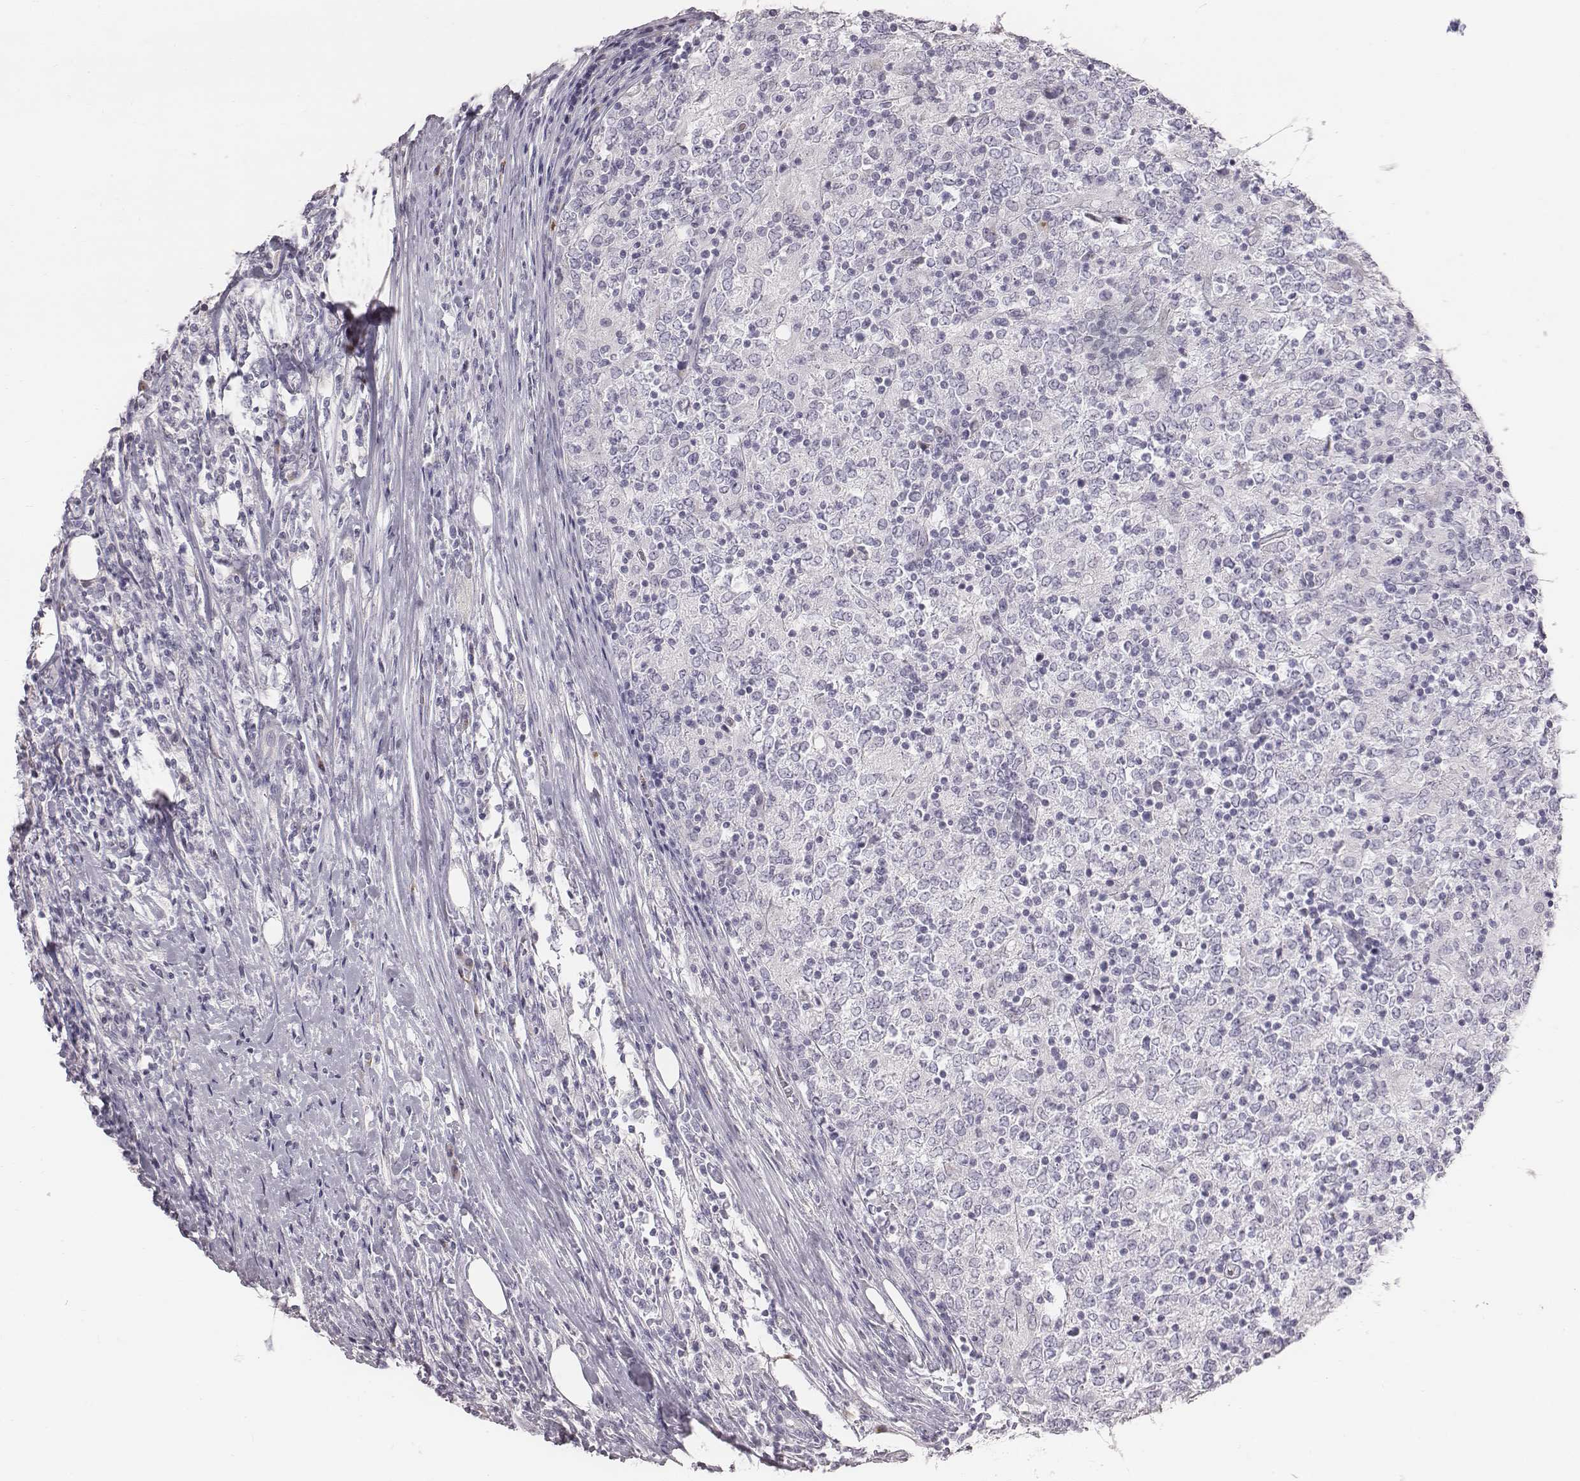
{"staining": {"intensity": "negative", "quantity": "none", "location": "none"}, "tissue": "lymphoma", "cell_type": "Tumor cells", "image_type": "cancer", "snomed": [{"axis": "morphology", "description": "Malignant lymphoma, non-Hodgkin's type, High grade"}, {"axis": "topography", "description": "Lymph node"}], "caption": "IHC of human lymphoma shows no positivity in tumor cells. (DAB (3,3'-diaminobenzidine) immunohistochemistry (IHC), high magnification).", "gene": "C6orf58", "patient": {"sex": "female", "age": 84}}